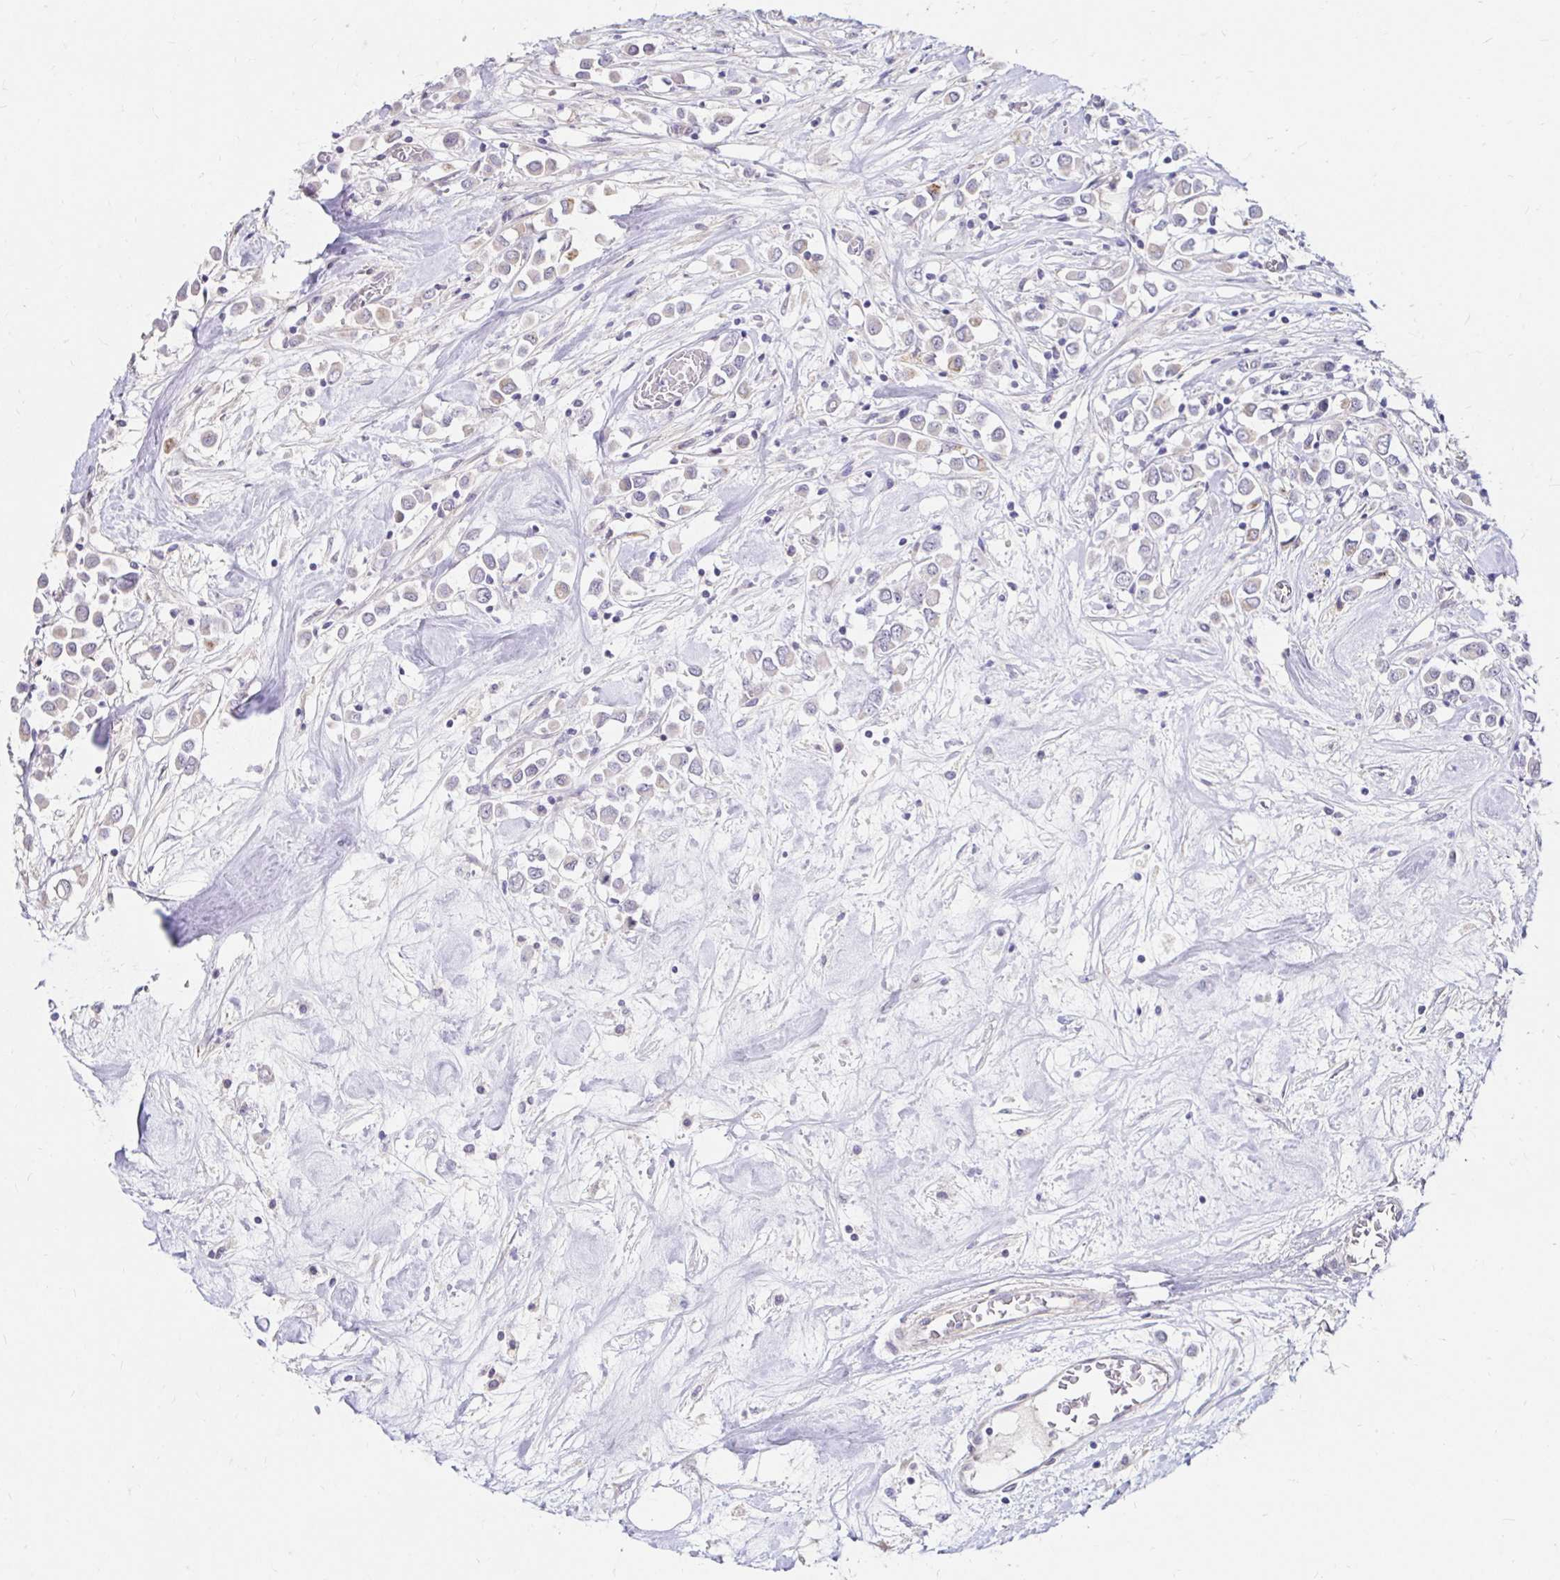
{"staining": {"intensity": "negative", "quantity": "none", "location": "none"}, "tissue": "breast cancer", "cell_type": "Tumor cells", "image_type": "cancer", "snomed": [{"axis": "morphology", "description": "Duct carcinoma"}, {"axis": "topography", "description": "Breast"}], "caption": "Immunohistochemistry photomicrograph of human breast intraductal carcinoma stained for a protein (brown), which displays no expression in tumor cells. (Immunohistochemistry (ihc), brightfield microscopy, high magnification).", "gene": "GUCY1A1", "patient": {"sex": "female", "age": 61}}